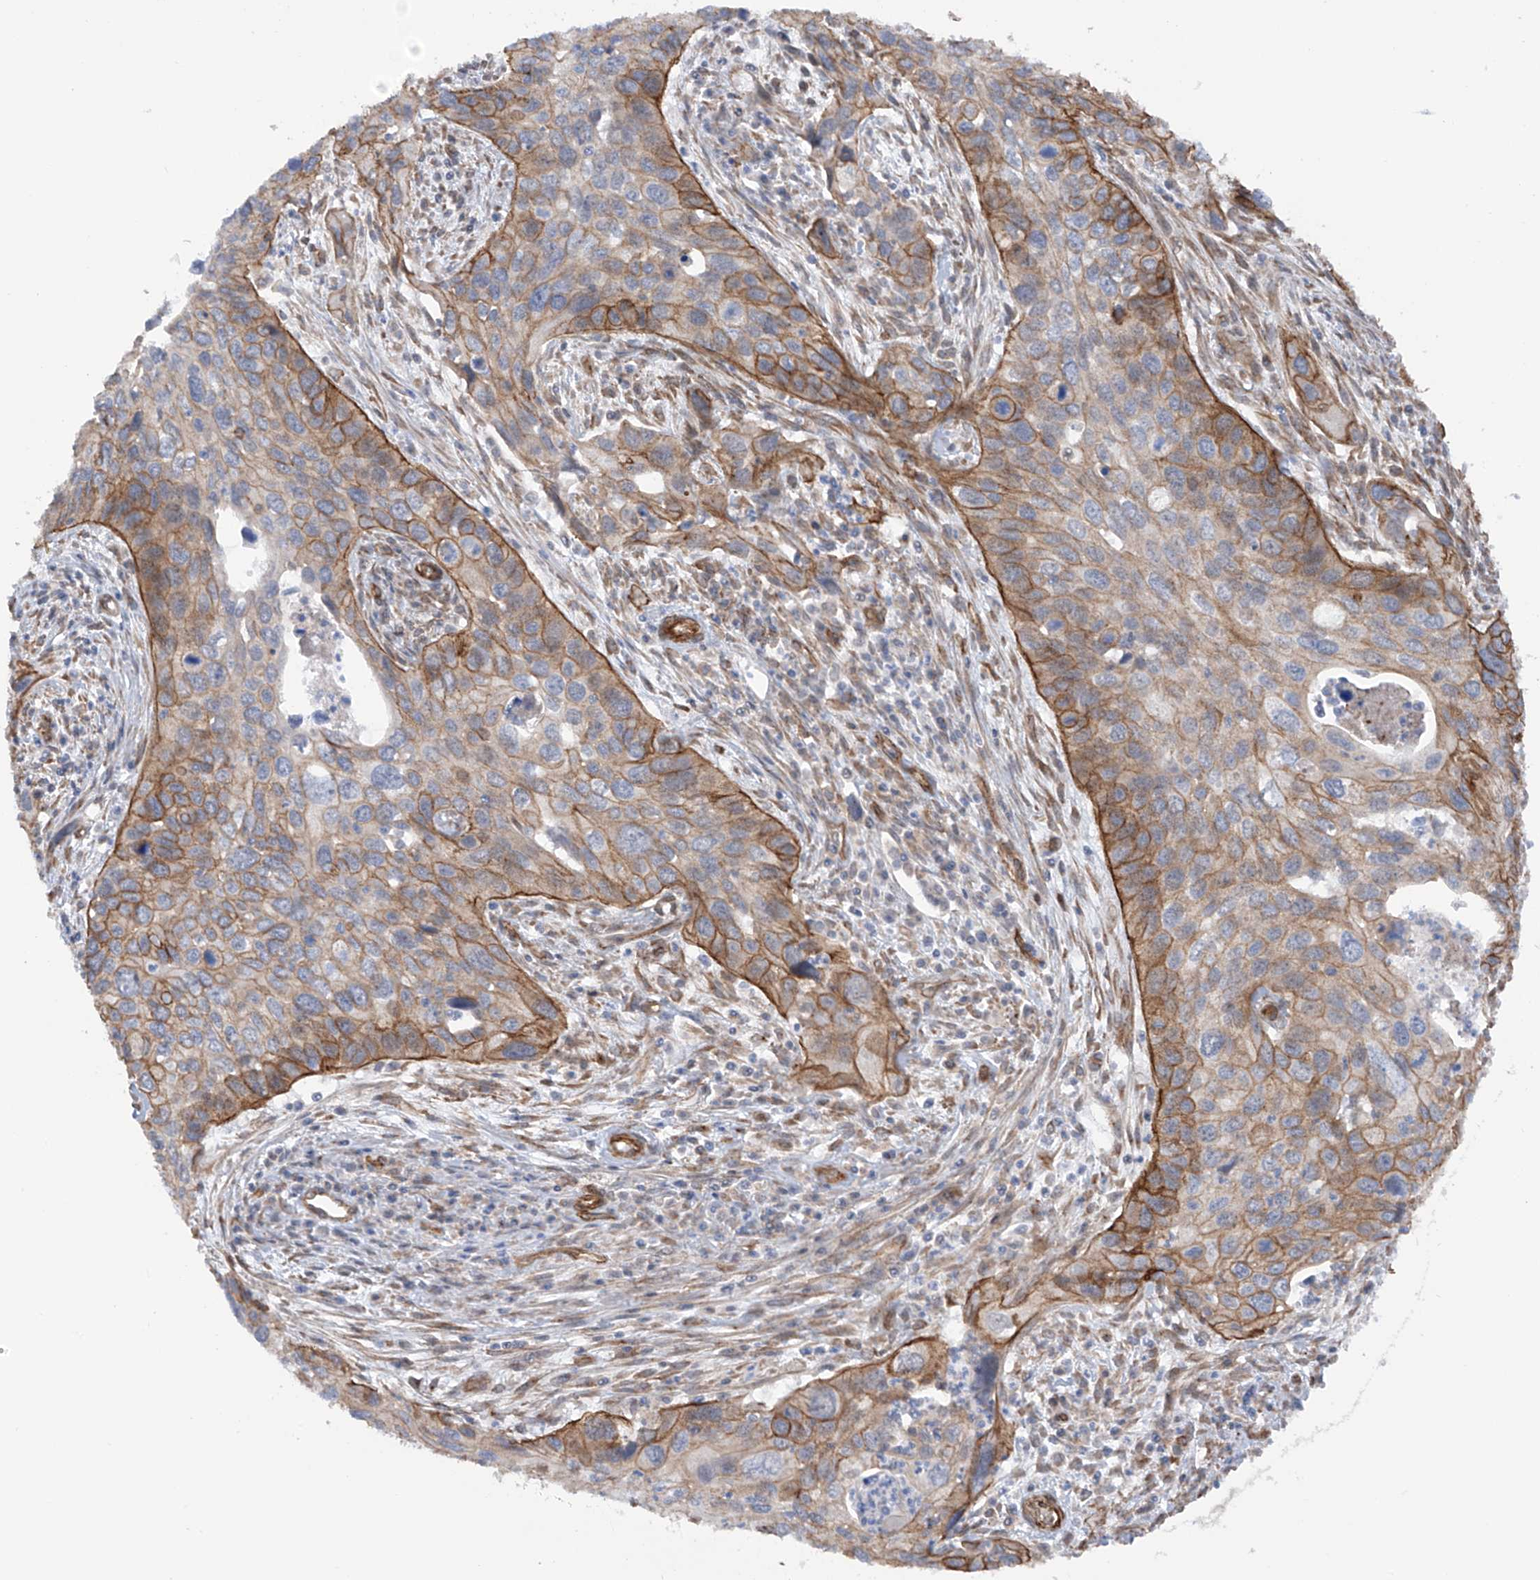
{"staining": {"intensity": "moderate", "quantity": ">75%", "location": "cytoplasmic/membranous"}, "tissue": "cervical cancer", "cell_type": "Tumor cells", "image_type": "cancer", "snomed": [{"axis": "morphology", "description": "Squamous cell carcinoma, NOS"}, {"axis": "topography", "description": "Cervix"}], "caption": "An immunohistochemistry micrograph of tumor tissue is shown. Protein staining in brown shows moderate cytoplasmic/membranous positivity in cervical cancer (squamous cell carcinoma) within tumor cells. (Brightfield microscopy of DAB IHC at high magnification).", "gene": "ZNF490", "patient": {"sex": "female", "age": 55}}